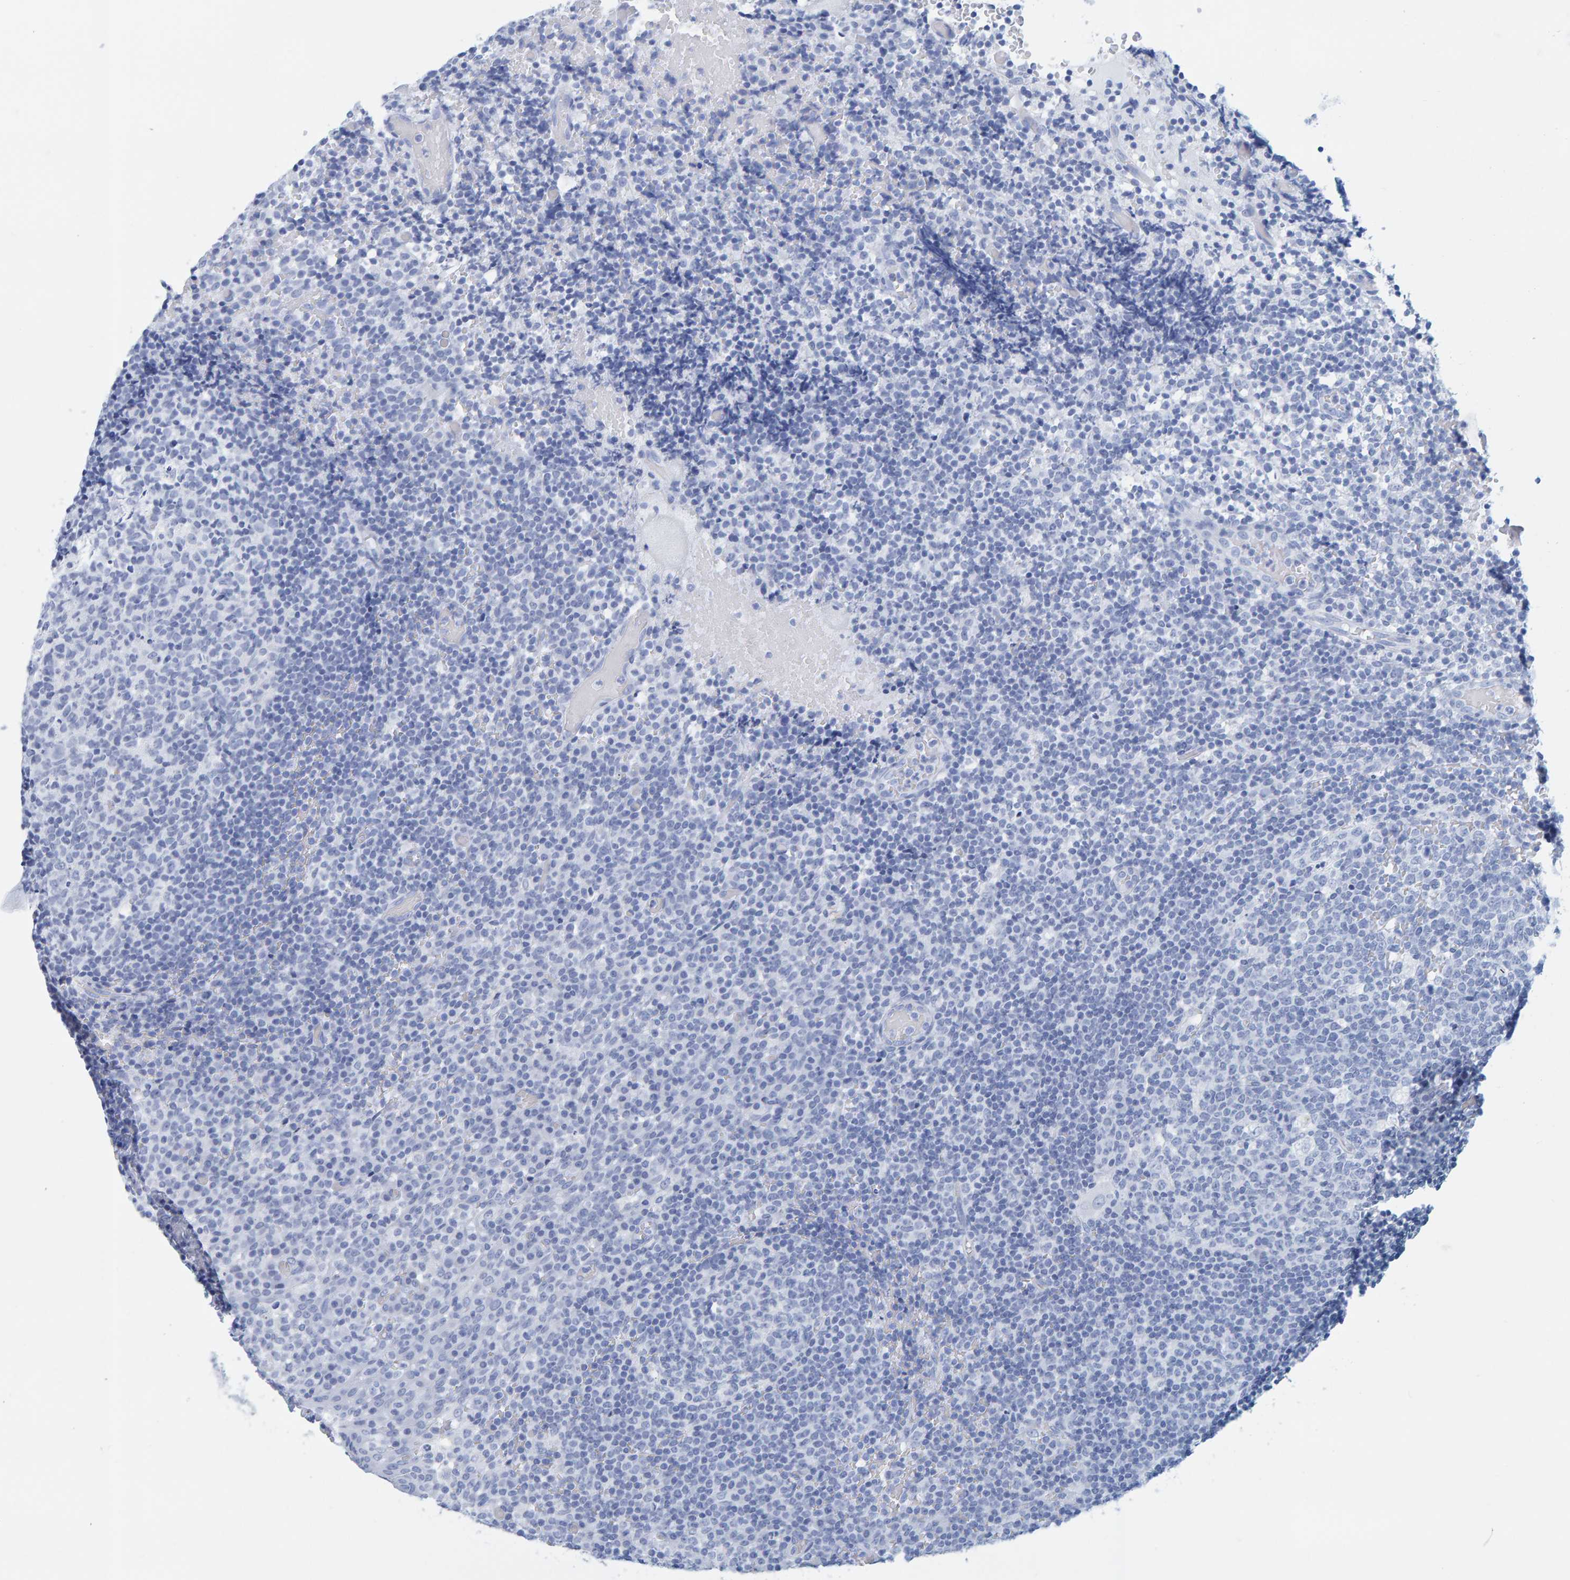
{"staining": {"intensity": "negative", "quantity": "none", "location": "none"}, "tissue": "tonsil", "cell_type": "Germinal center cells", "image_type": "normal", "snomed": [{"axis": "morphology", "description": "Normal tissue, NOS"}, {"axis": "topography", "description": "Tonsil"}], "caption": "This photomicrograph is of unremarkable tonsil stained with IHC to label a protein in brown with the nuclei are counter-stained blue. There is no staining in germinal center cells. (DAB (3,3'-diaminobenzidine) IHC visualized using brightfield microscopy, high magnification).", "gene": "SFTPC", "patient": {"sex": "female", "age": 19}}